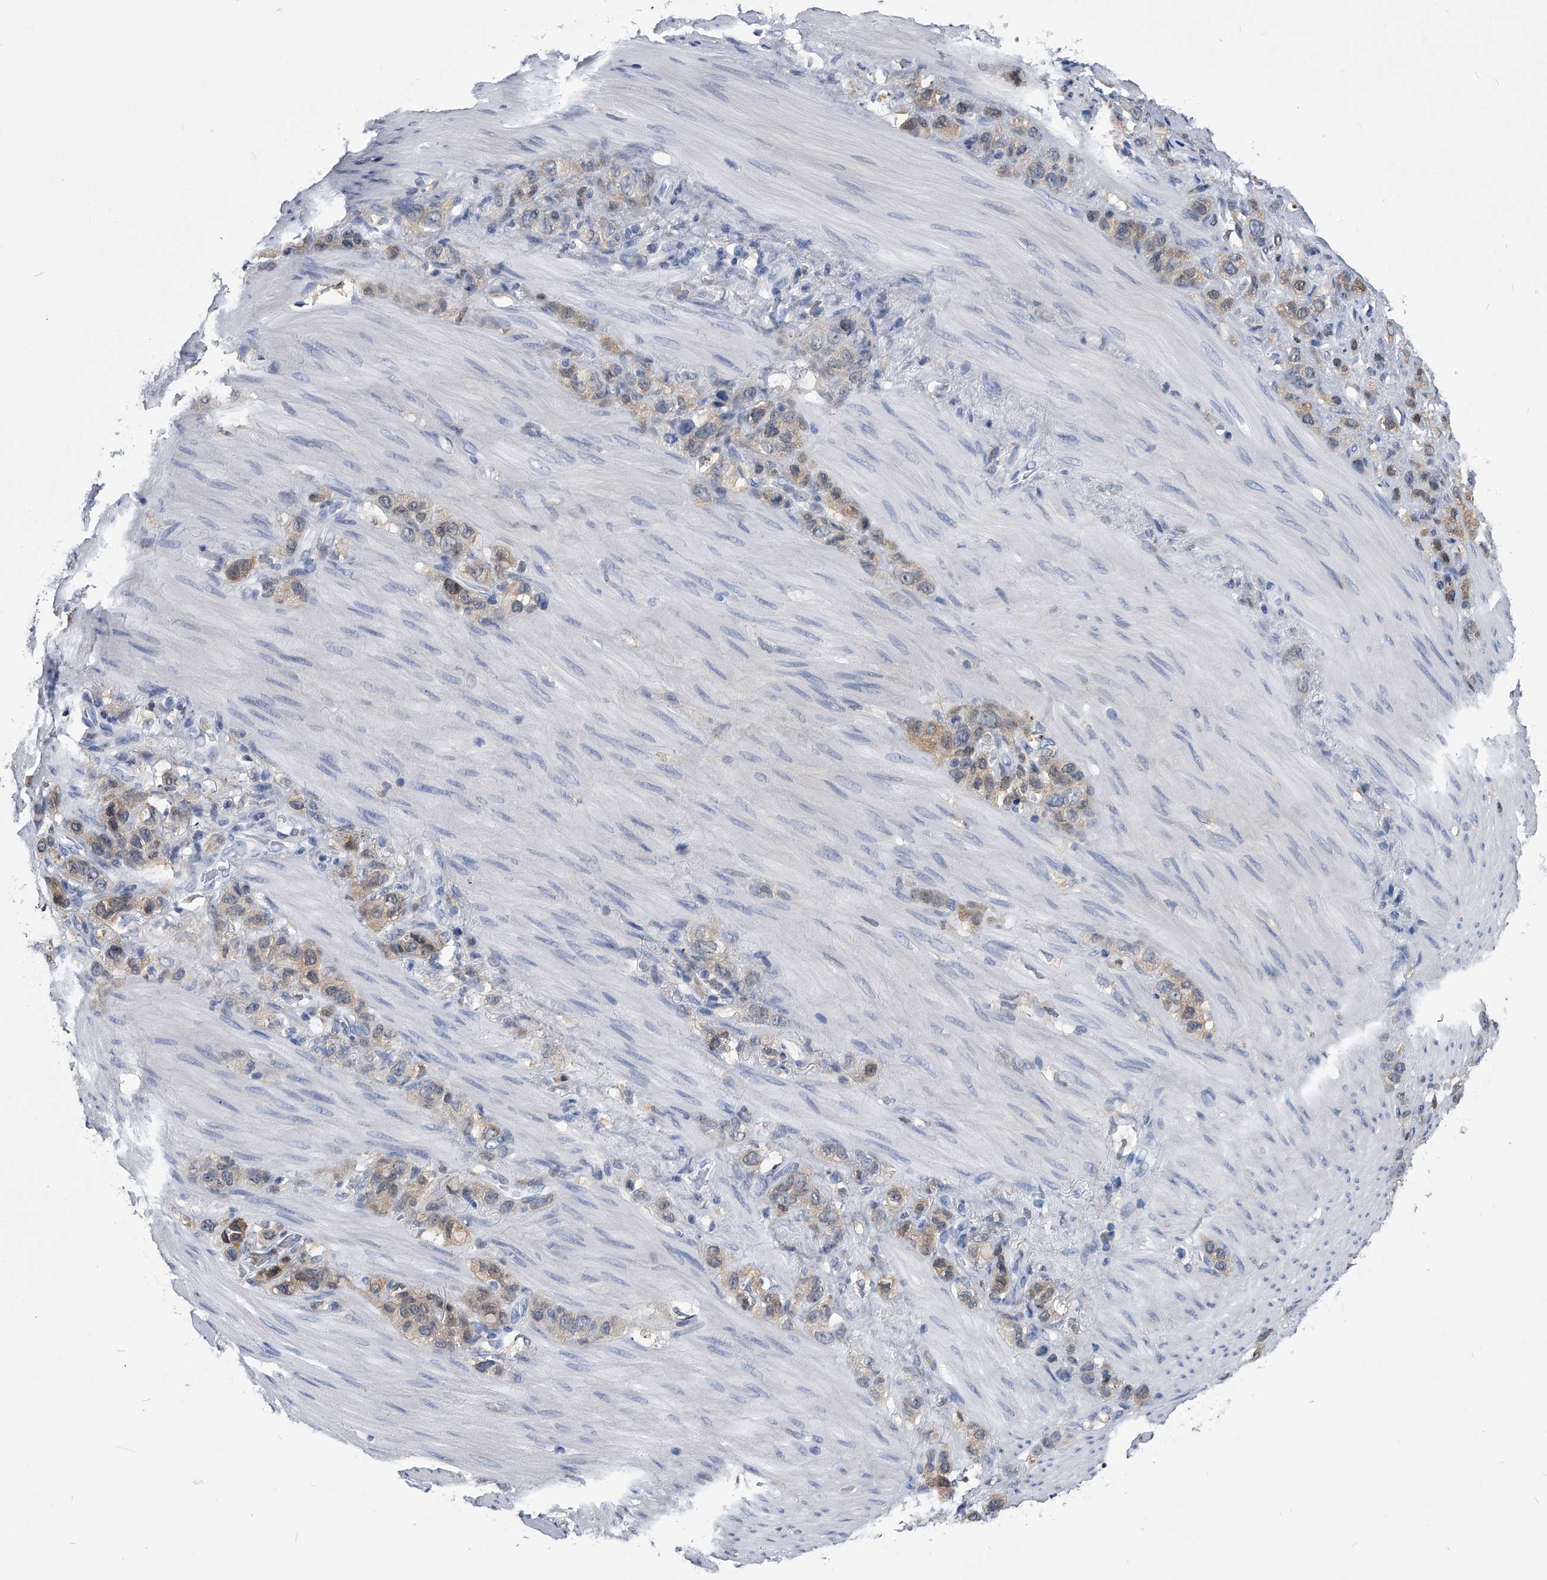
{"staining": {"intensity": "weak", "quantity": "25%-75%", "location": "cytoplasmic/membranous"}, "tissue": "stomach cancer", "cell_type": "Tumor cells", "image_type": "cancer", "snomed": [{"axis": "morphology", "description": "Normal tissue, NOS"}, {"axis": "morphology", "description": "Adenocarcinoma, NOS"}, {"axis": "morphology", "description": "Adenocarcinoma, High grade"}, {"axis": "topography", "description": "Stomach, upper"}, {"axis": "topography", "description": "Stomach"}], "caption": "Stomach cancer stained for a protein exhibits weak cytoplasmic/membranous positivity in tumor cells. The staining is performed using DAB (3,3'-diaminobenzidine) brown chromogen to label protein expression. The nuclei are counter-stained blue using hematoxylin.", "gene": "PDXK", "patient": {"sex": "female", "age": 65}}